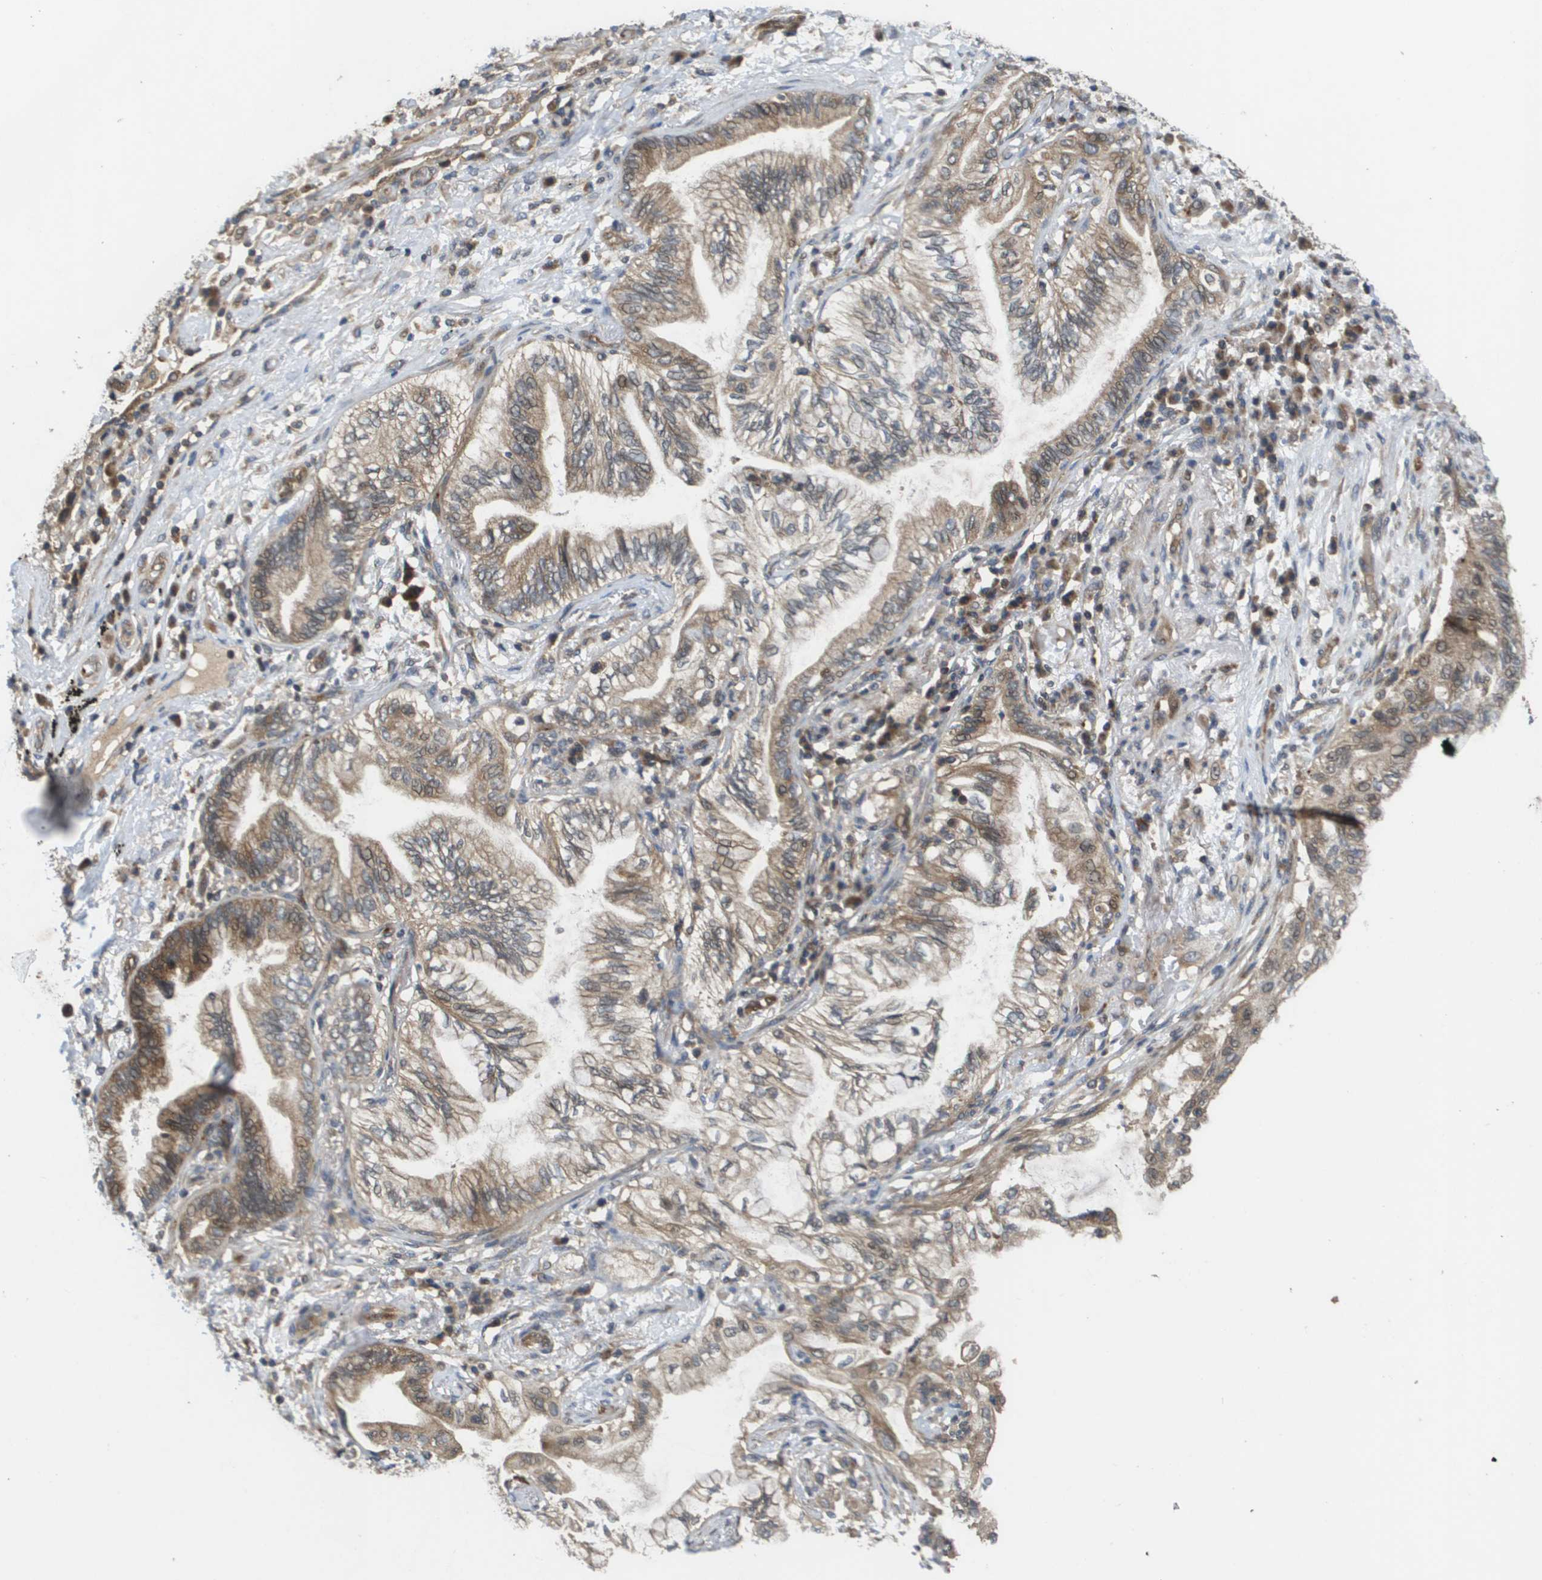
{"staining": {"intensity": "moderate", "quantity": "25%-75%", "location": "cytoplasmic/membranous"}, "tissue": "lung cancer", "cell_type": "Tumor cells", "image_type": "cancer", "snomed": [{"axis": "morphology", "description": "Normal tissue, NOS"}, {"axis": "morphology", "description": "Adenocarcinoma, NOS"}, {"axis": "topography", "description": "Bronchus"}, {"axis": "topography", "description": "Lung"}], "caption": "High-power microscopy captured an IHC micrograph of lung cancer (adenocarcinoma), revealing moderate cytoplasmic/membranous staining in approximately 25%-75% of tumor cells.", "gene": "RBM38", "patient": {"sex": "female", "age": 70}}